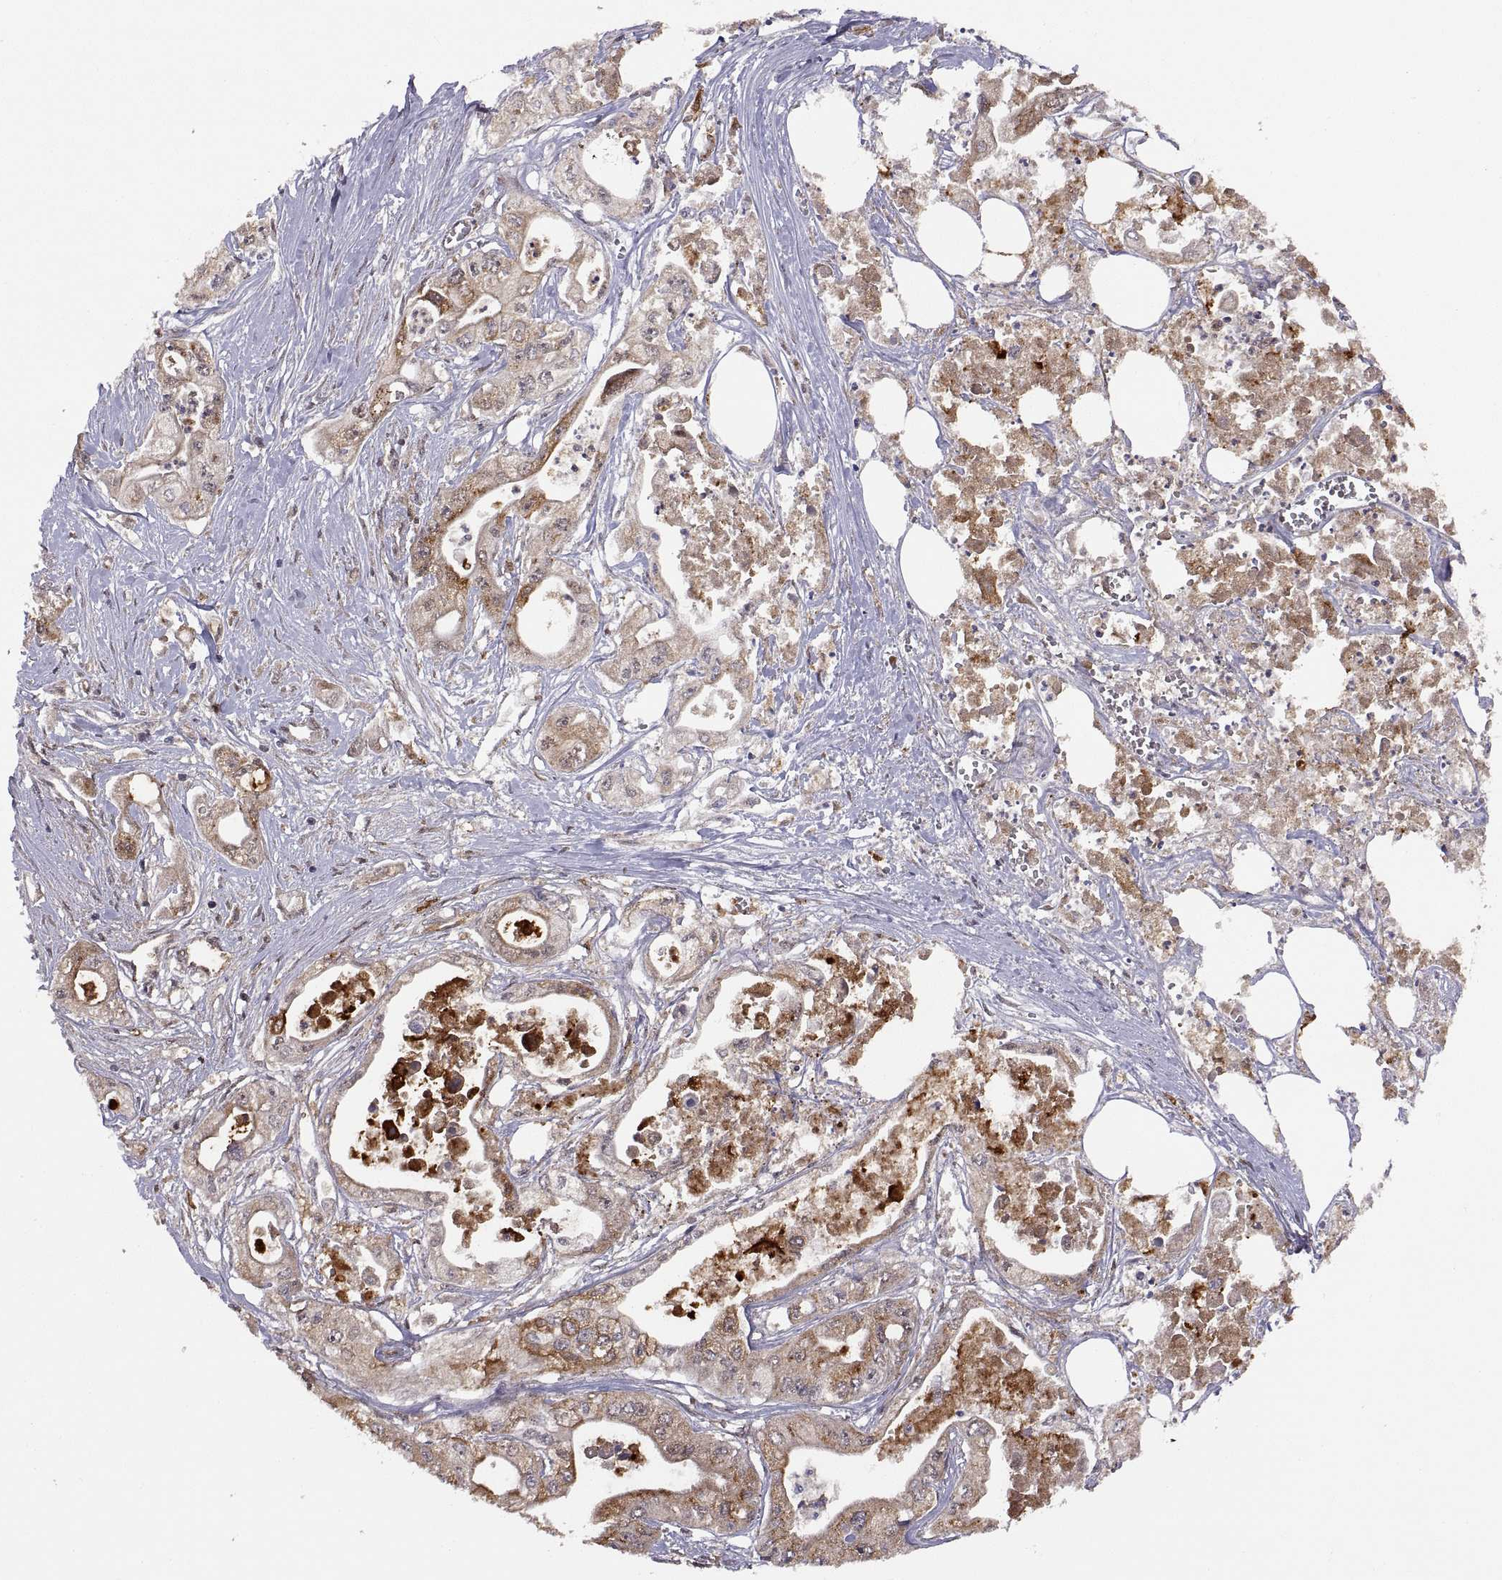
{"staining": {"intensity": "moderate", "quantity": "25%-75%", "location": "cytoplasmic/membranous"}, "tissue": "pancreatic cancer", "cell_type": "Tumor cells", "image_type": "cancer", "snomed": [{"axis": "morphology", "description": "Adenocarcinoma, NOS"}, {"axis": "topography", "description": "Pancreas"}], "caption": "IHC of pancreatic adenocarcinoma reveals medium levels of moderate cytoplasmic/membranous expression in approximately 25%-75% of tumor cells. The protein is stained brown, and the nuclei are stained in blue (DAB IHC with brightfield microscopy, high magnification).", "gene": "PSMC2", "patient": {"sex": "male", "age": 70}}